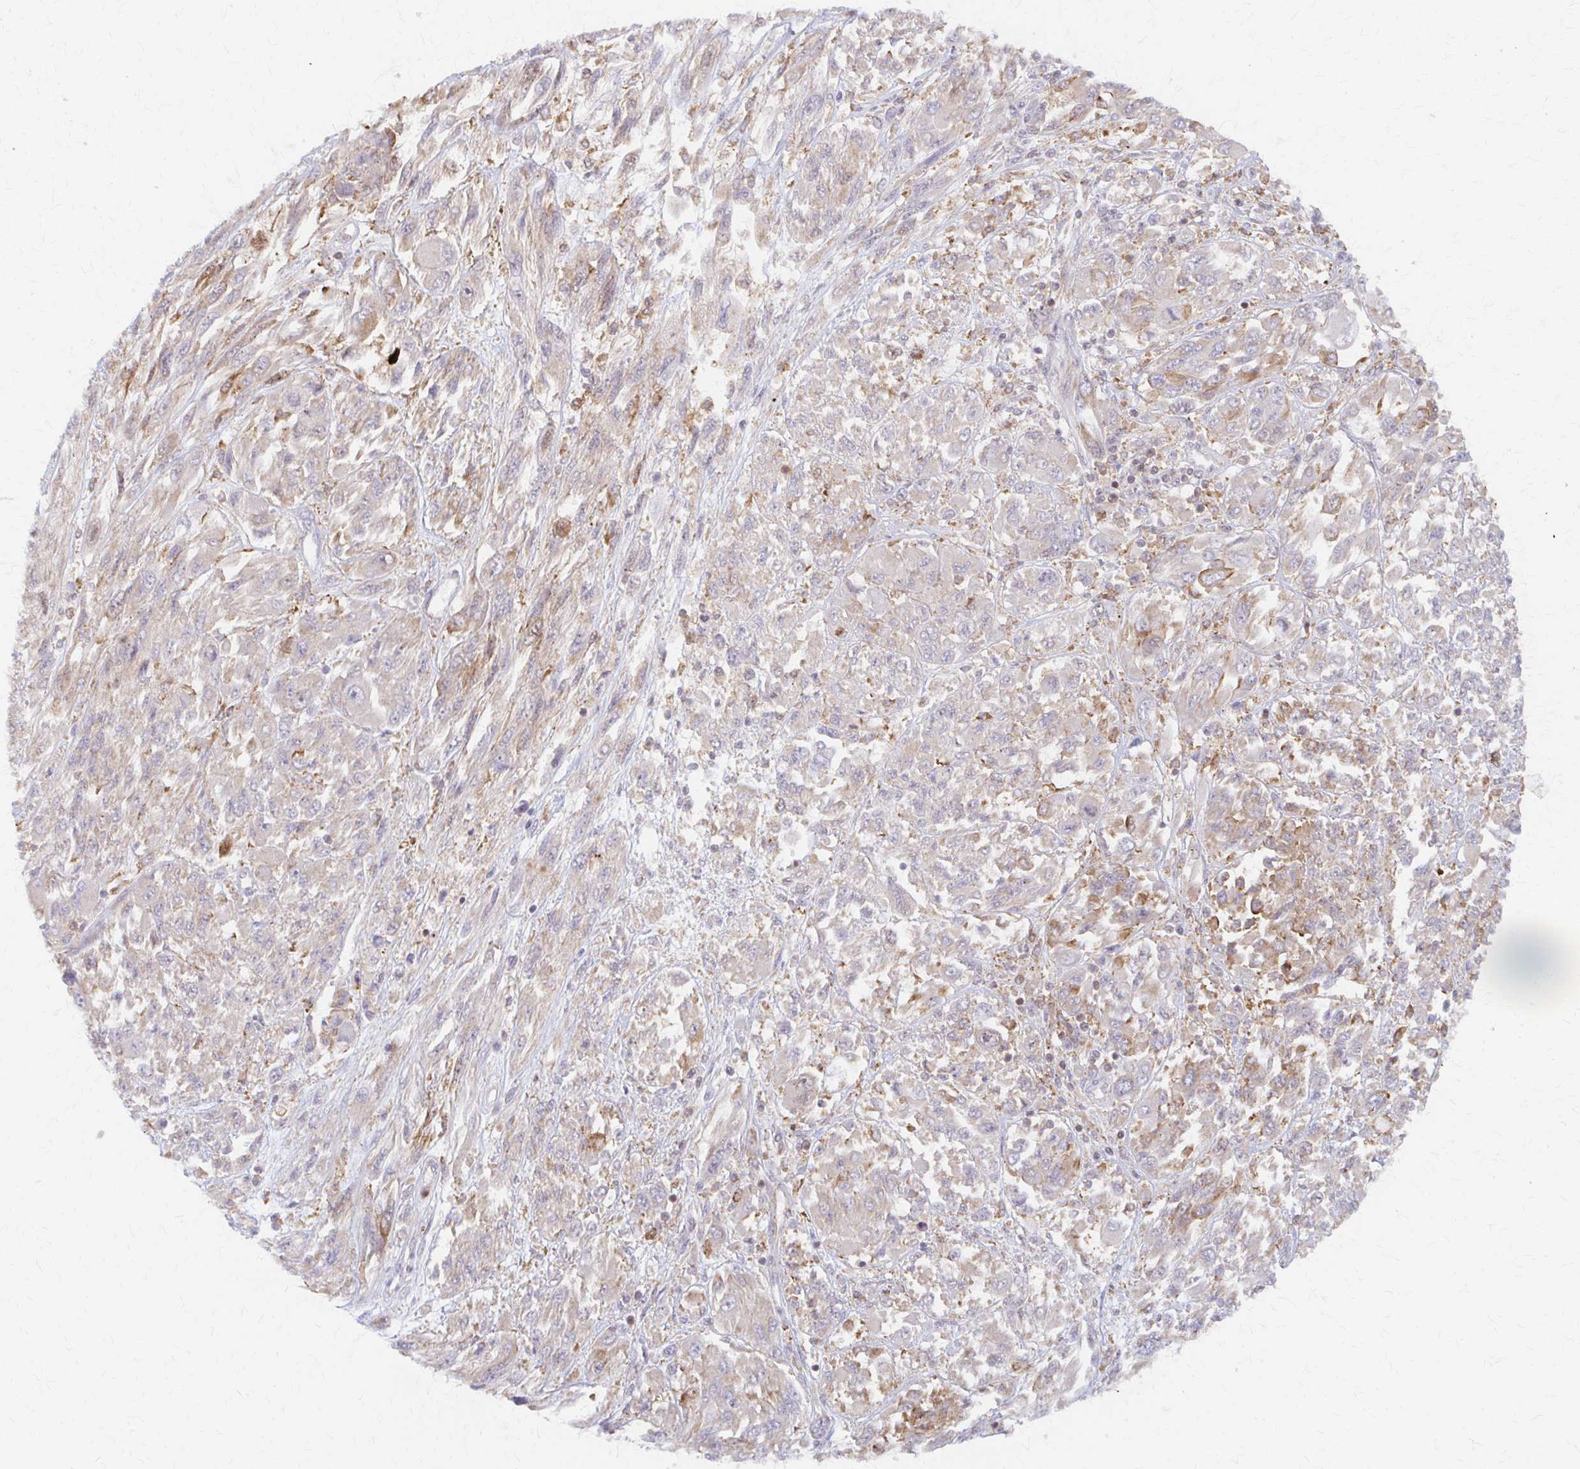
{"staining": {"intensity": "weak", "quantity": "<25%", "location": "cytoplasmic/membranous"}, "tissue": "melanoma", "cell_type": "Tumor cells", "image_type": "cancer", "snomed": [{"axis": "morphology", "description": "Malignant melanoma, NOS"}, {"axis": "topography", "description": "Skin"}], "caption": "Malignant melanoma was stained to show a protein in brown. There is no significant staining in tumor cells. The staining is performed using DAB brown chromogen with nuclei counter-stained in using hematoxylin.", "gene": "ARHGAP35", "patient": {"sex": "female", "age": 91}}